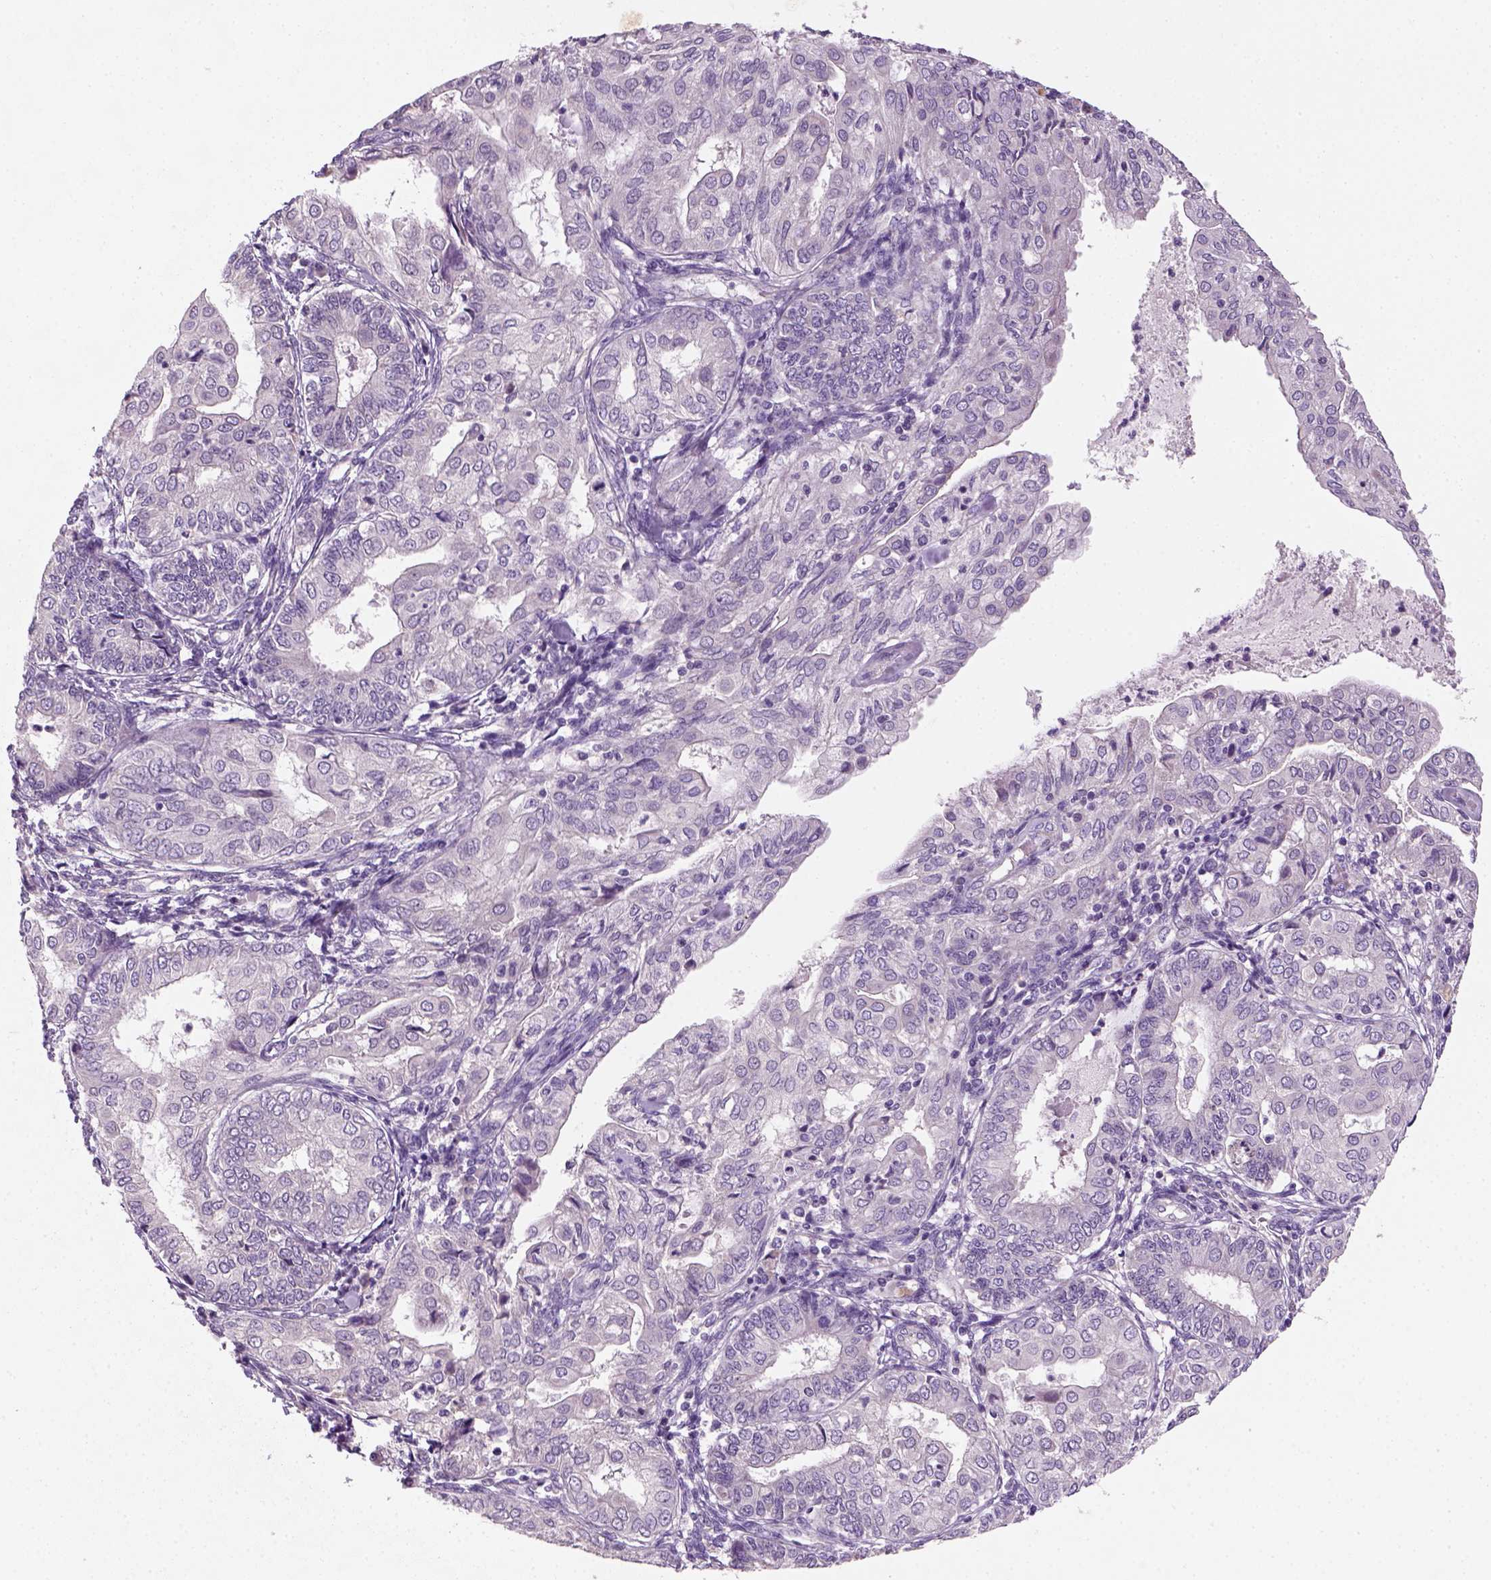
{"staining": {"intensity": "negative", "quantity": "none", "location": "none"}, "tissue": "endometrial cancer", "cell_type": "Tumor cells", "image_type": "cancer", "snomed": [{"axis": "morphology", "description": "Adenocarcinoma, NOS"}, {"axis": "topography", "description": "Endometrium"}], "caption": "The photomicrograph exhibits no significant positivity in tumor cells of endometrial cancer. (DAB (3,3'-diaminobenzidine) immunohistochemistry, high magnification).", "gene": "NUDT6", "patient": {"sex": "female", "age": 68}}